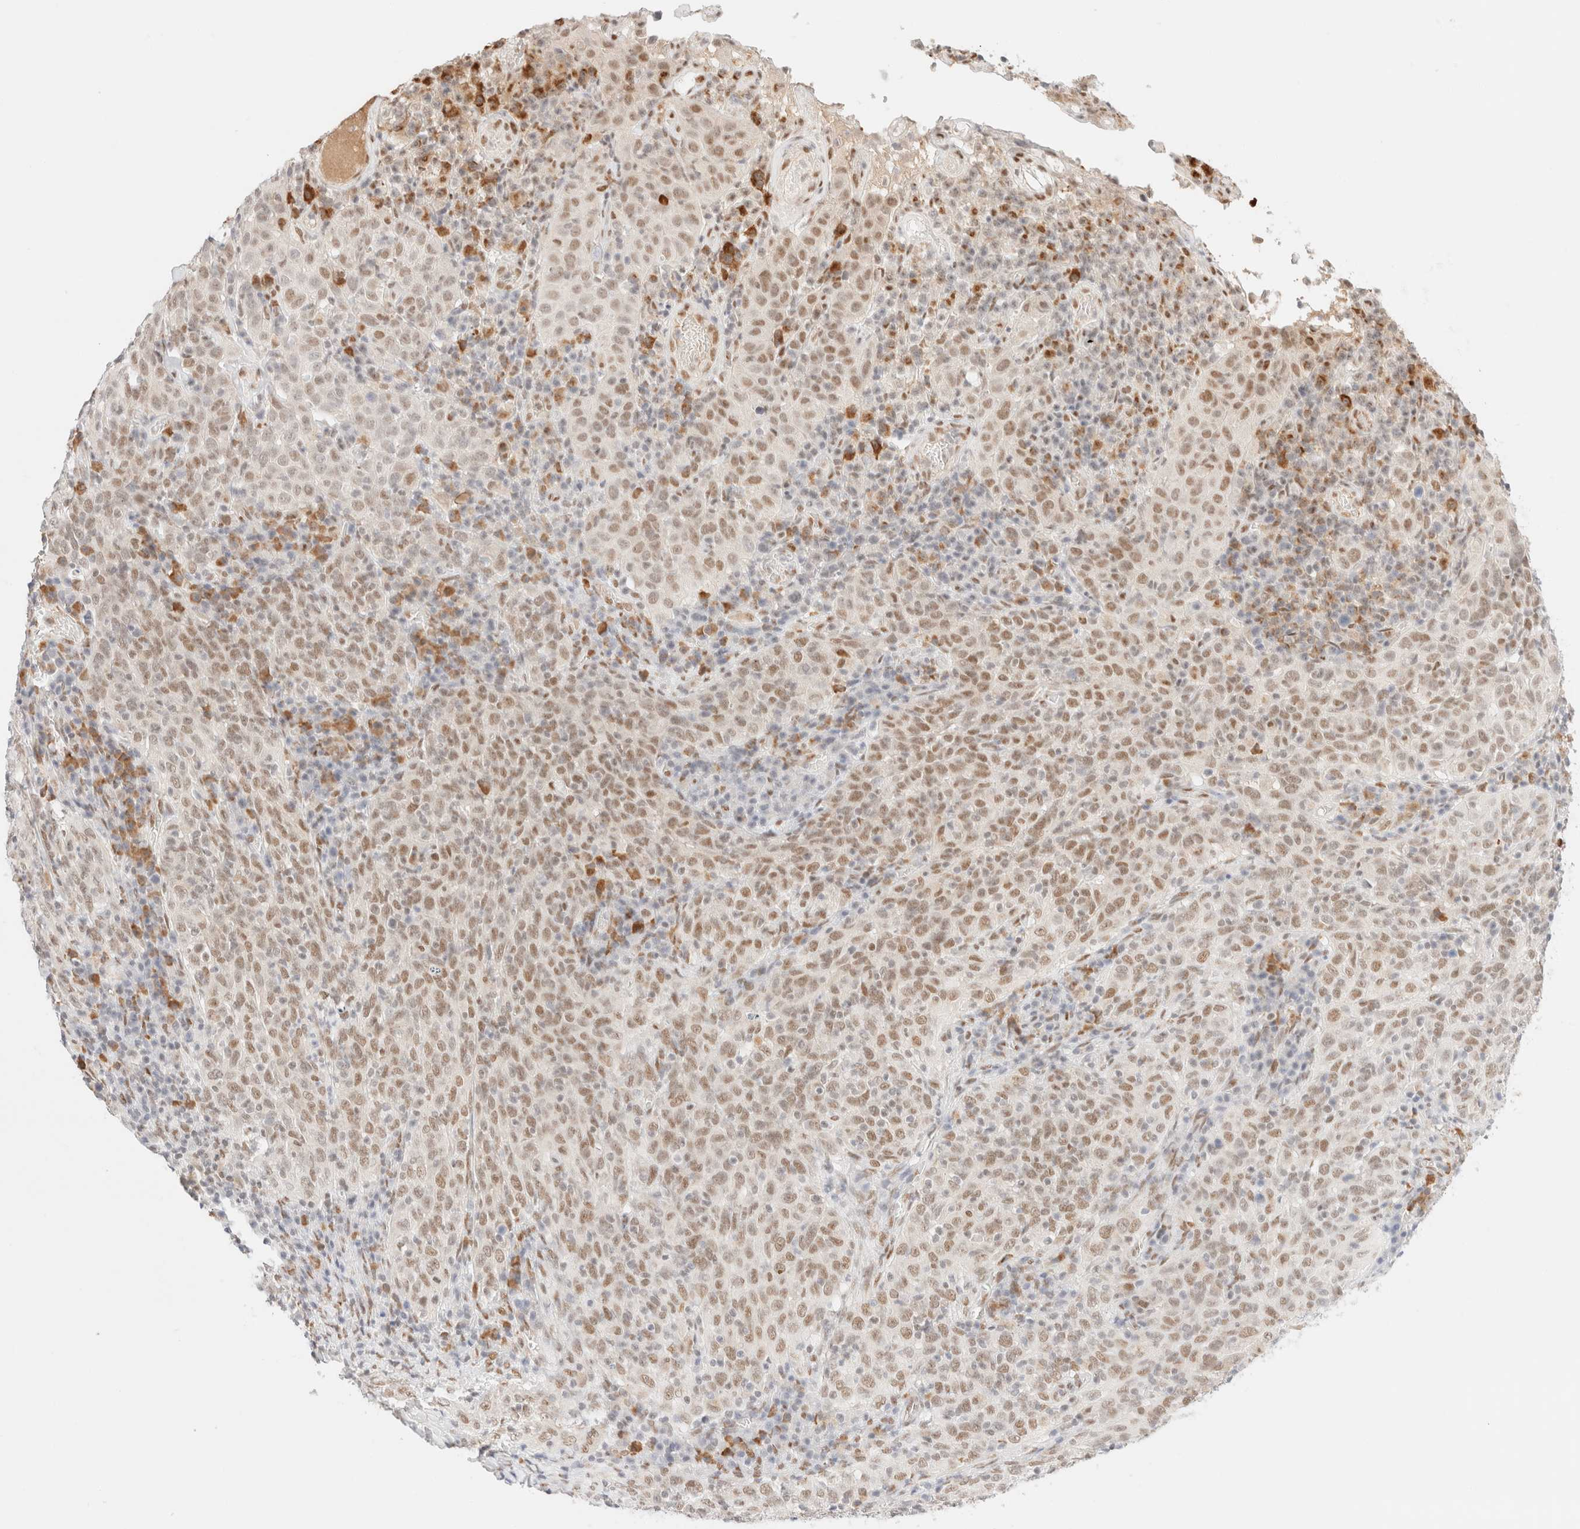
{"staining": {"intensity": "moderate", "quantity": ">75%", "location": "nuclear"}, "tissue": "cervical cancer", "cell_type": "Tumor cells", "image_type": "cancer", "snomed": [{"axis": "morphology", "description": "Squamous cell carcinoma, NOS"}, {"axis": "topography", "description": "Cervix"}], "caption": "Immunohistochemistry (IHC) staining of cervical cancer (squamous cell carcinoma), which demonstrates medium levels of moderate nuclear expression in approximately >75% of tumor cells indicating moderate nuclear protein expression. The staining was performed using DAB (brown) for protein detection and nuclei were counterstained in hematoxylin (blue).", "gene": "CIC", "patient": {"sex": "female", "age": 46}}